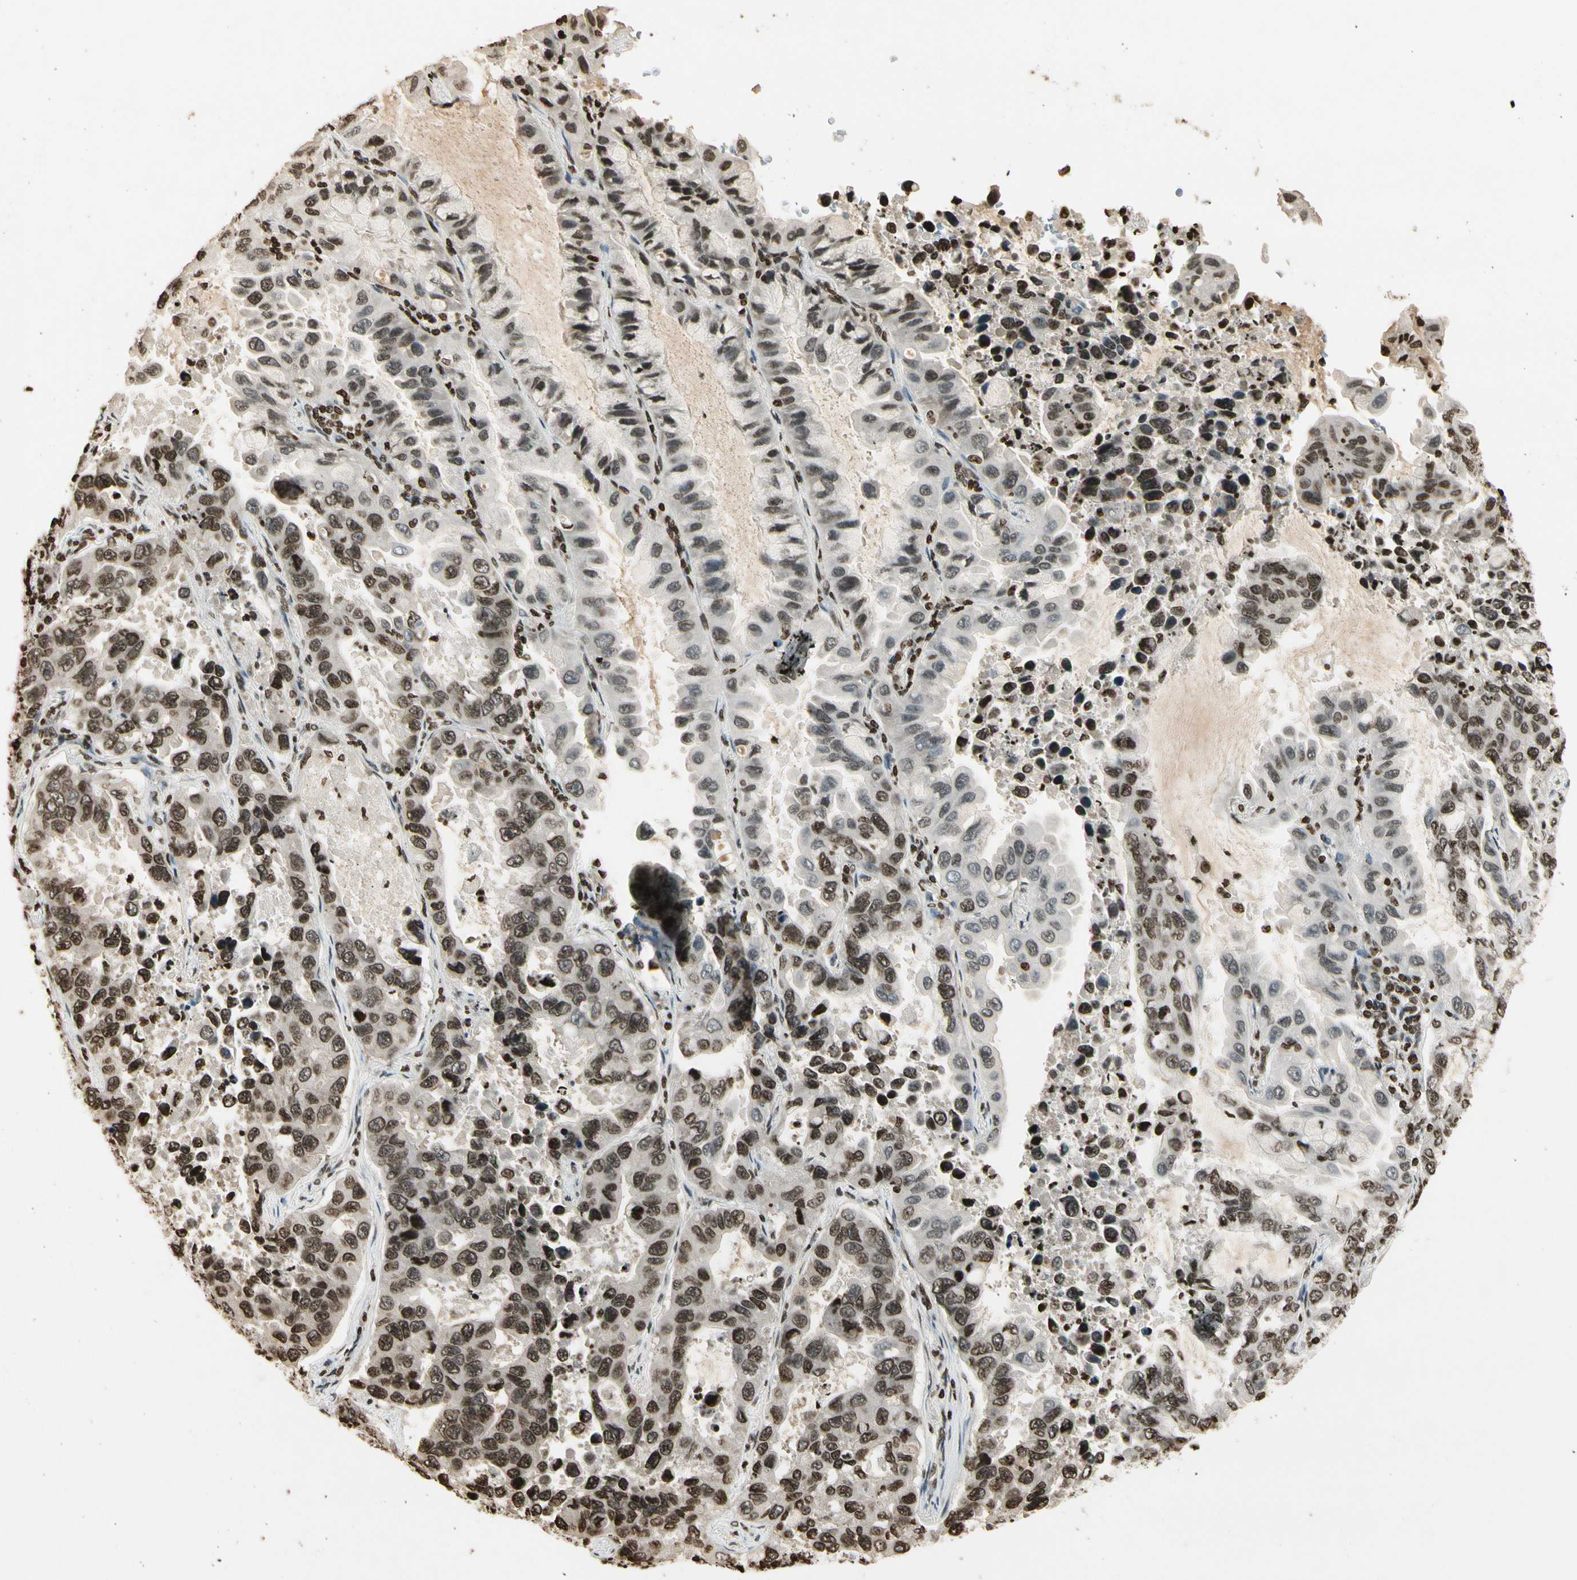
{"staining": {"intensity": "moderate", "quantity": "25%-75%", "location": "nuclear"}, "tissue": "lung cancer", "cell_type": "Tumor cells", "image_type": "cancer", "snomed": [{"axis": "morphology", "description": "Adenocarcinoma, NOS"}, {"axis": "topography", "description": "Lung"}], "caption": "Tumor cells show moderate nuclear staining in about 25%-75% of cells in adenocarcinoma (lung).", "gene": "RORA", "patient": {"sex": "male", "age": 64}}